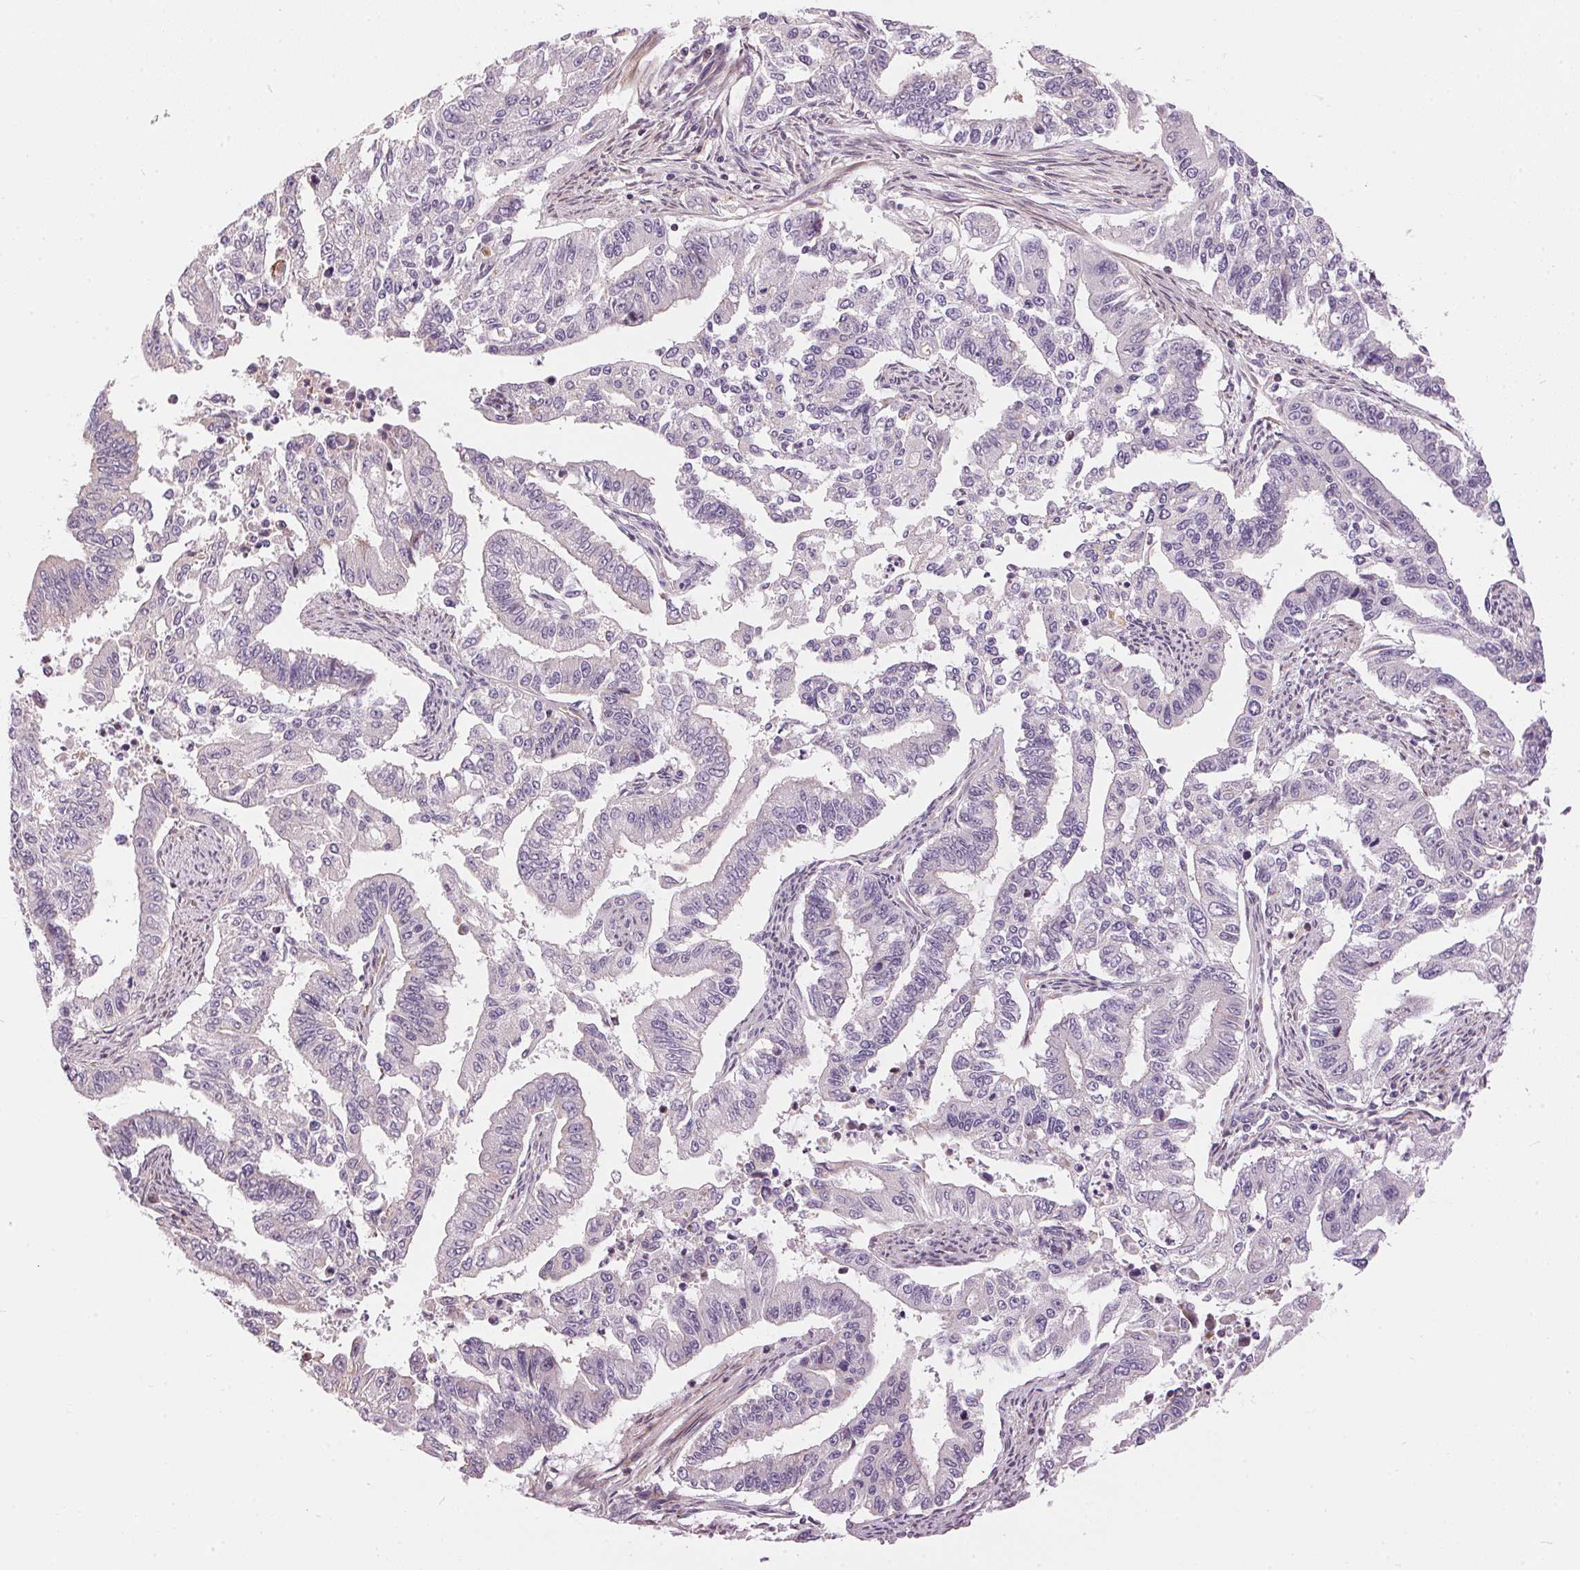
{"staining": {"intensity": "negative", "quantity": "none", "location": "none"}, "tissue": "endometrial cancer", "cell_type": "Tumor cells", "image_type": "cancer", "snomed": [{"axis": "morphology", "description": "Adenocarcinoma, NOS"}, {"axis": "topography", "description": "Uterus"}], "caption": "DAB immunohistochemical staining of human endometrial cancer (adenocarcinoma) shows no significant positivity in tumor cells.", "gene": "UNC13B", "patient": {"sex": "female", "age": 59}}